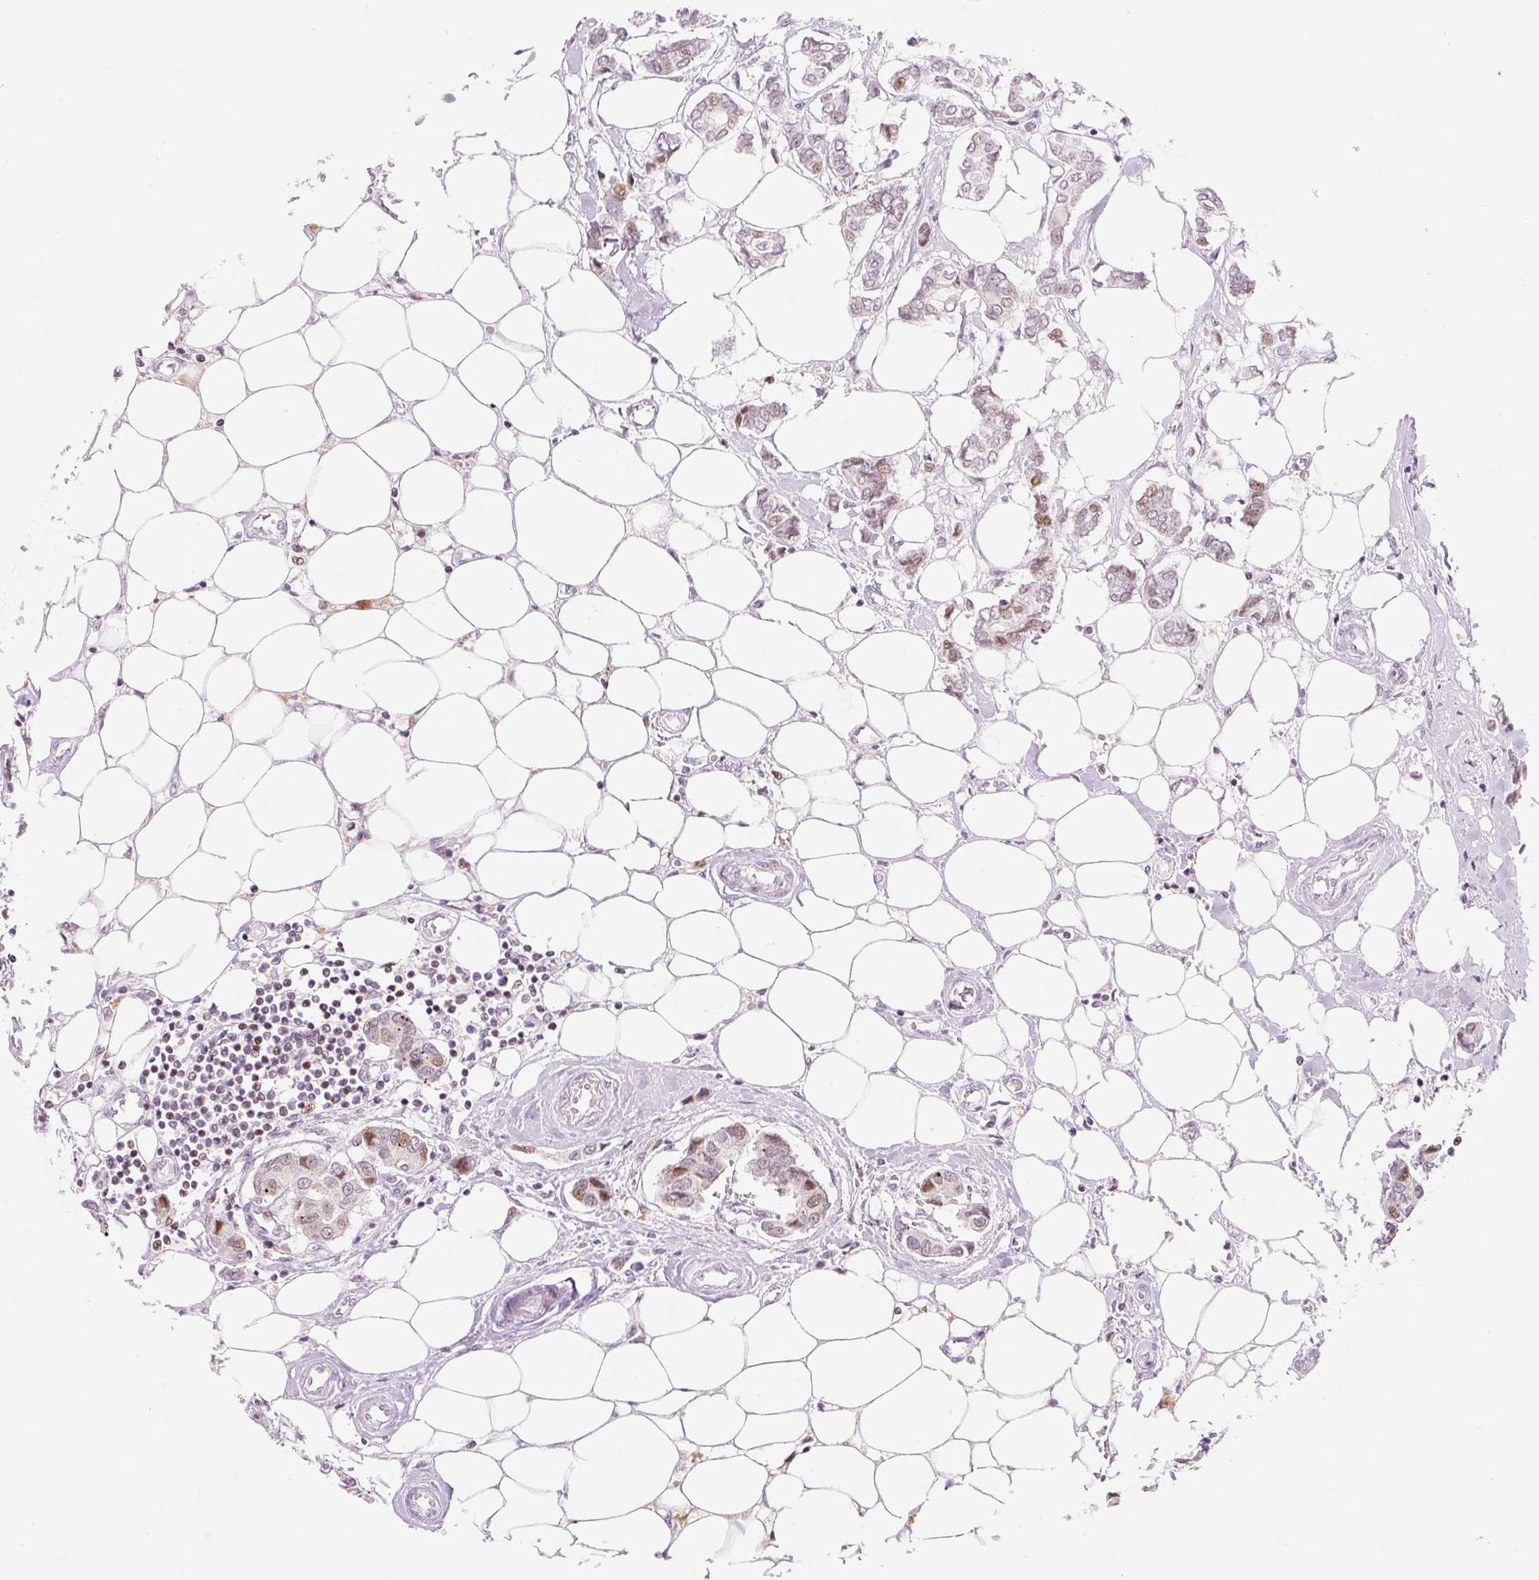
{"staining": {"intensity": "moderate", "quantity": "25%-75%", "location": "cytoplasmic/membranous,nuclear"}, "tissue": "breast cancer", "cell_type": "Tumor cells", "image_type": "cancer", "snomed": [{"axis": "morphology", "description": "Duct carcinoma"}, {"axis": "topography", "description": "Breast"}], "caption": "A photomicrograph of human breast cancer stained for a protein exhibits moderate cytoplasmic/membranous and nuclear brown staining in tumor cells.", "gene": "H2BW1", "patient": {"sex": "female", "age": 73}}